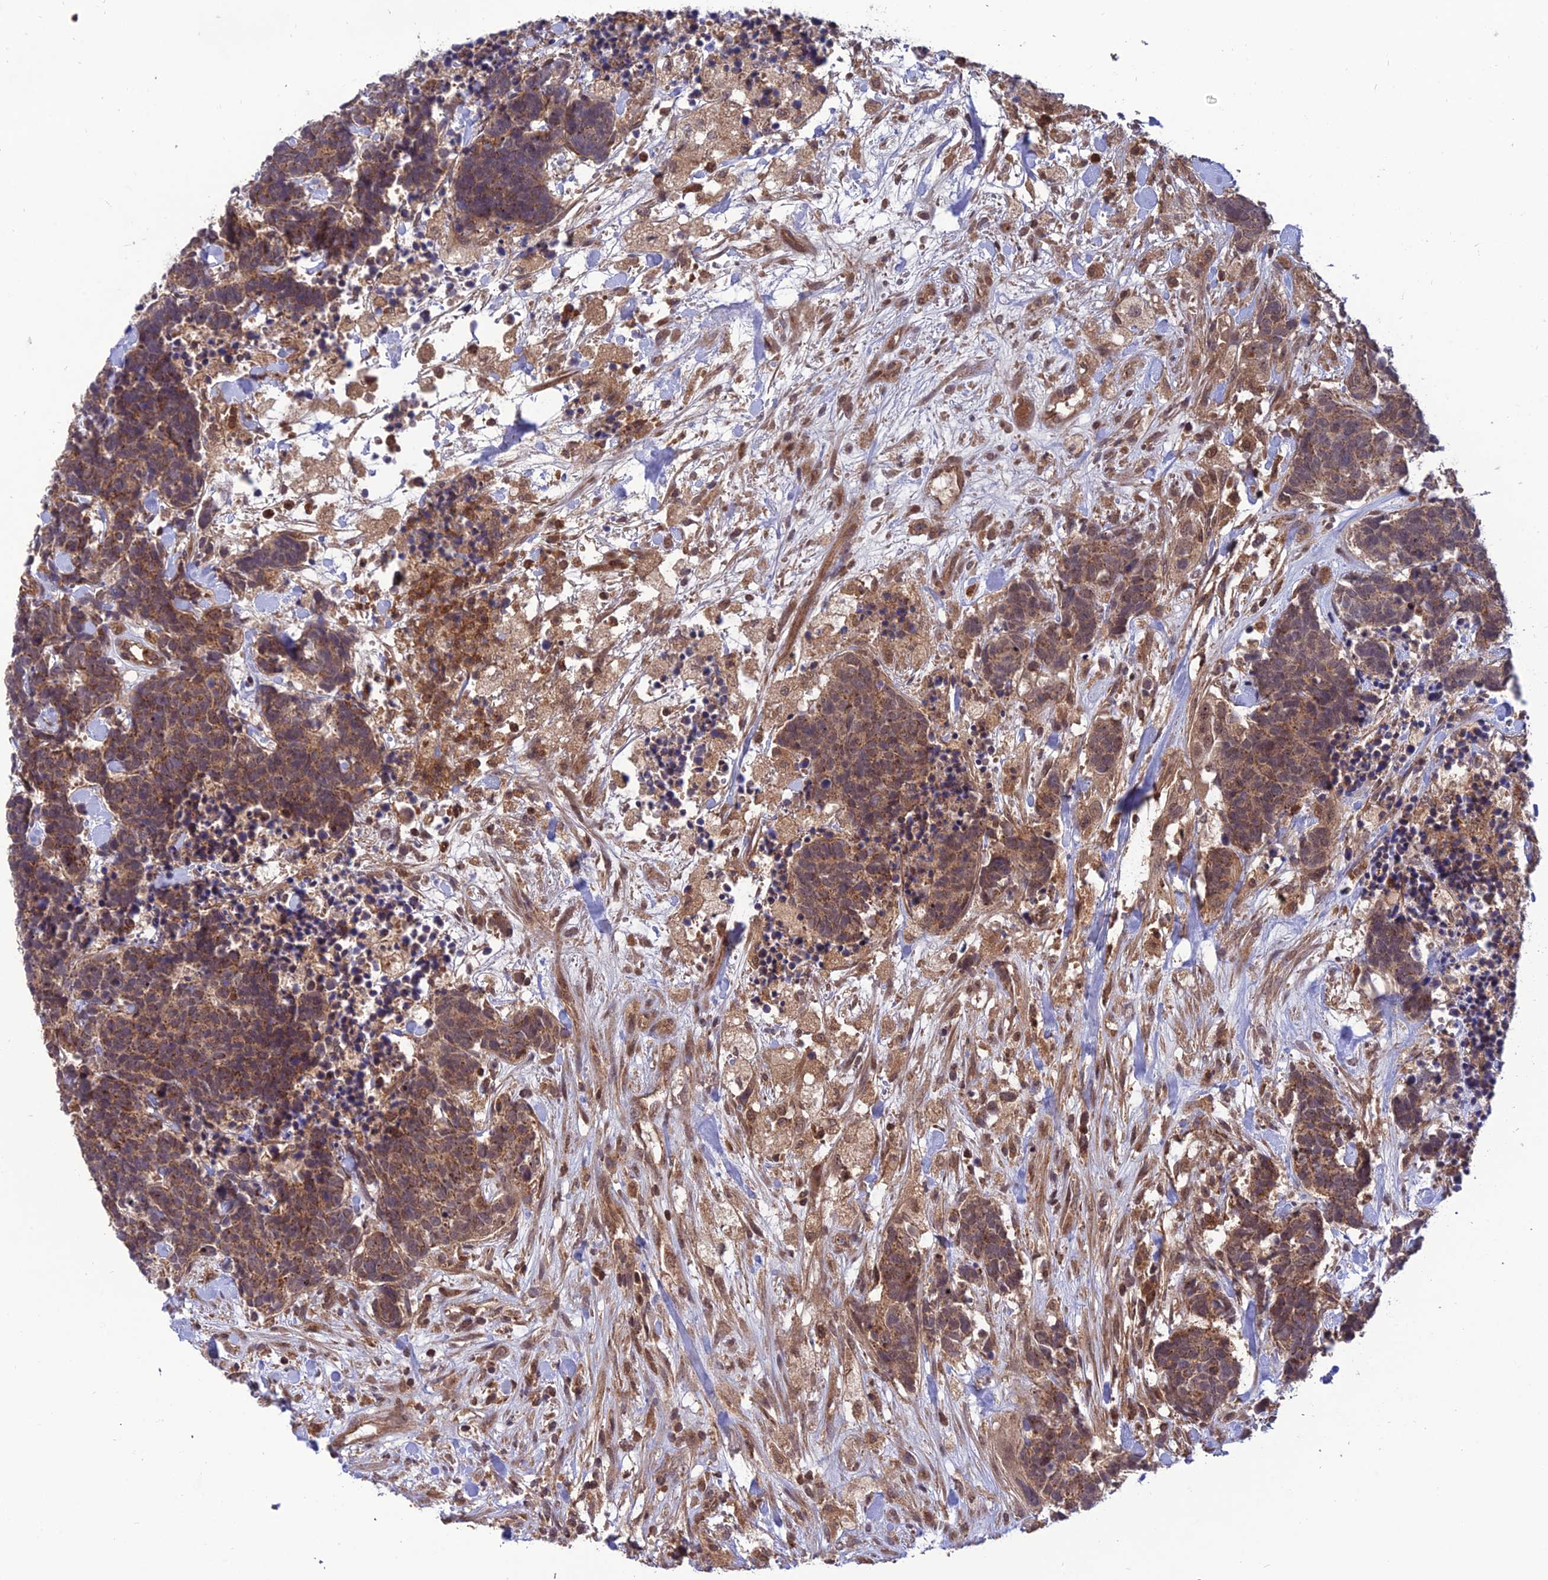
{"staining": {"intensity": "moderate", "quantity": ">75%", "location": "cytoplasmic/membranous"}, "tissue": "carcinoid", "cell_type": "Tumor cells", "image_type": "cancer", "snomed": [{"axis": "morphology", "description": "Carcinoma, NOS"}, {"axis": "morphology", "description": "Carcinoid, malignant, NOS"}, {"axis": "topography", "description": "Prostate"}], "caption": "DAB immunohistochemical staining of human malignant carcinoid exhibits moderate cytoplasmic/membranous protein expression in about >75% of tumor cells. (brown staining indicates protein expression, while blue staining denotes nuclei).", "gene": "NDUFC1", "patient": {"sex": "male", "age": 57}}